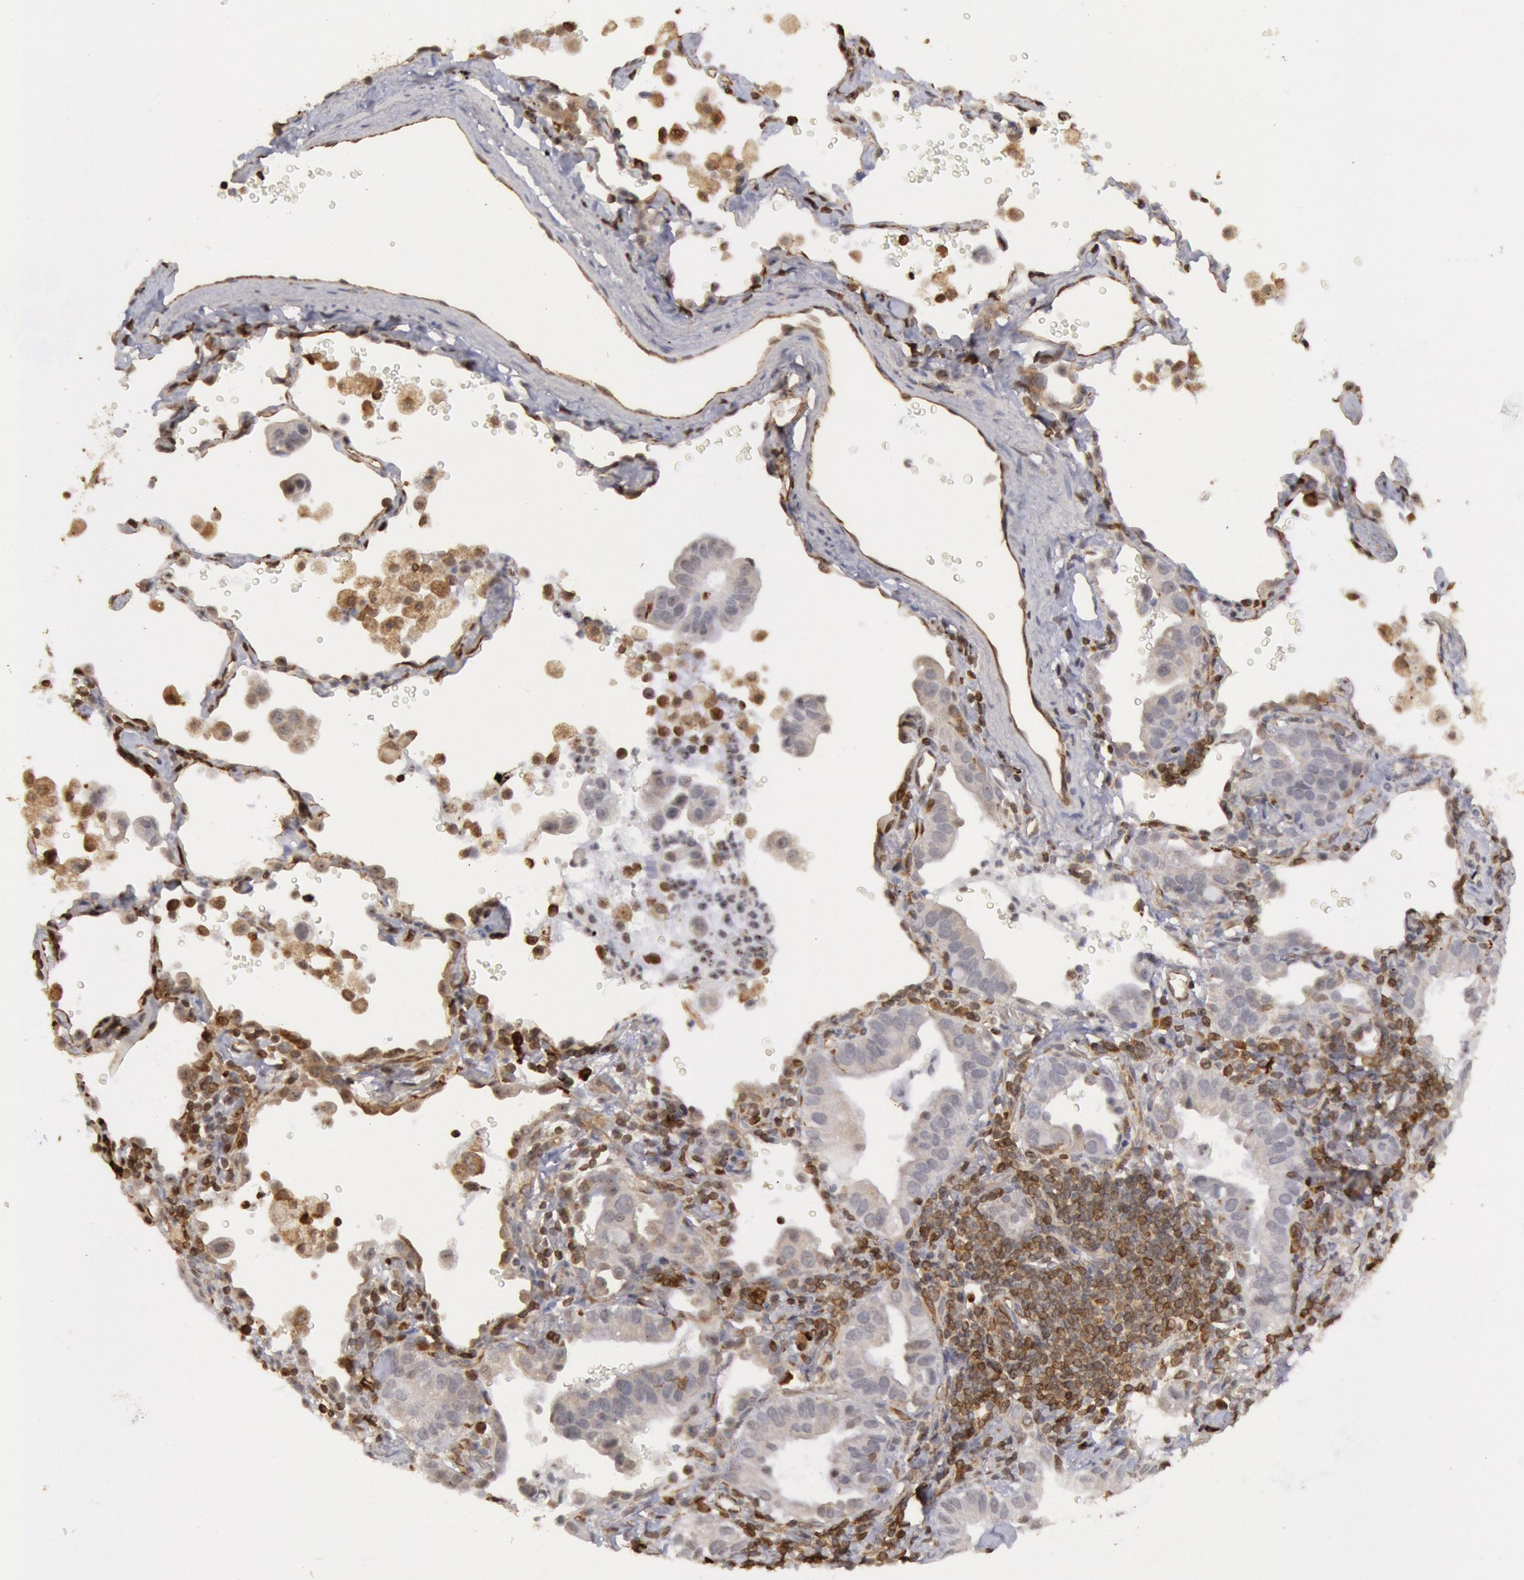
{"staining": {"intensity": "negative", "quantity": "none", "location": "none"}, "tissue": "lung cancer", "cell_type": "Tumor cells", "image_type": "cancer", "snomed": [{"axis": "morphology", "description": "Adenocarcinoma, NOS"}, {"axis": "topography", "description": "Lung"}], "caption": "The histopathology image exhibits no significant positivity in tumor cells of lung cancer.", "gene": "TAP2", "patient": {"sex": "female", "age": 50}}